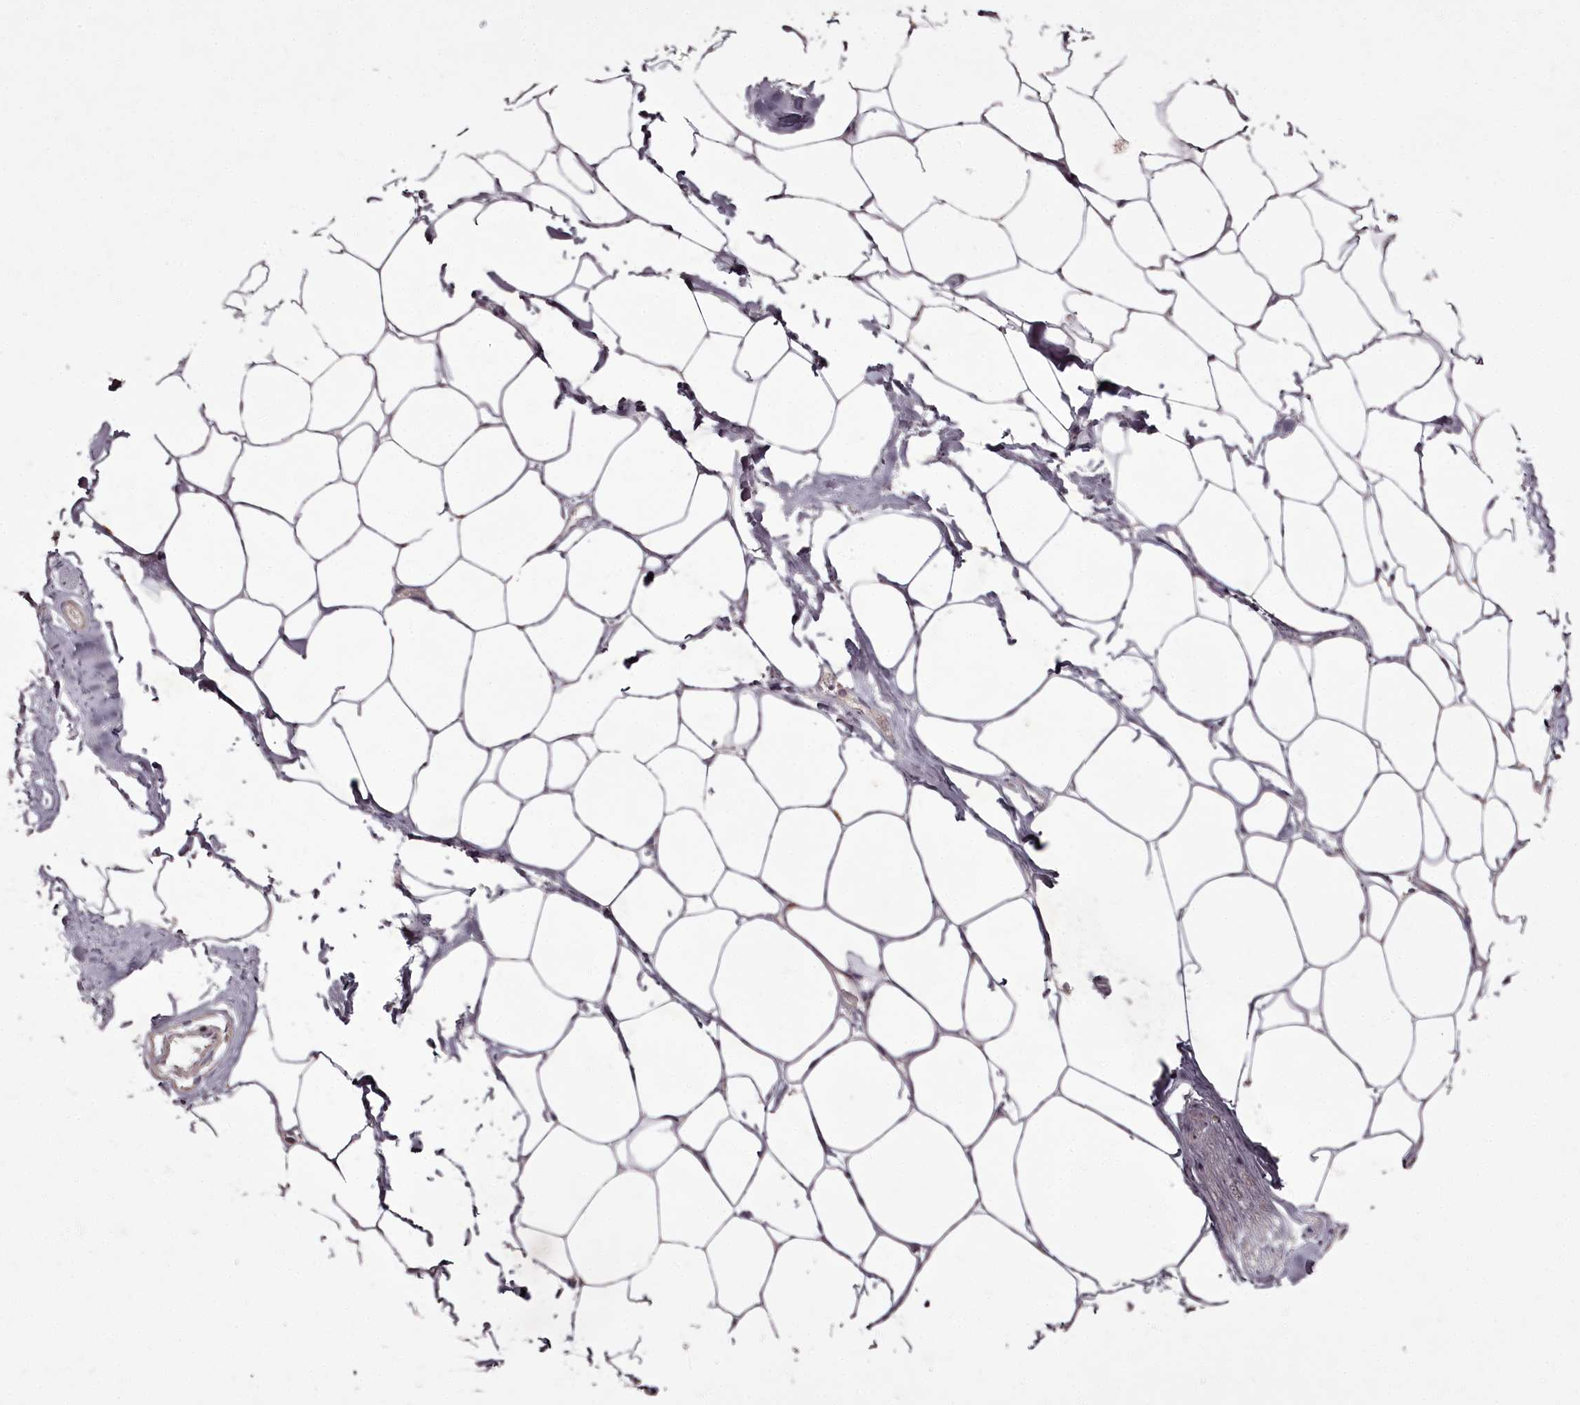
{"staining": {"intensity": "negative", "quantity": "none", "location": "none"}, "tissue": "adipose tissue", "cell_type": "Adipocytes", "image_type": "normal", "snomed": [{"axis": "morphology", "description": "Normal tissue, NOS"}, {"axis": "morphology", "description": "Adenocarcinoma, Low grade"}, {"axis": "topography", "description": "Prostate"}, {"axis": "topography", "description": "Peripheral nerve tissue"}], "caption": "Immunohistochemistry (IHC) image of benign adipose tissue: human adipose tissue stained with DAB exhibits no significant protein expression in adipocytes. (DAB immunohistochemistry (IHC) with hematoxylin counter stain).", "gene": "PCBP2", "patient": {"sex": "male", "age": 63}}